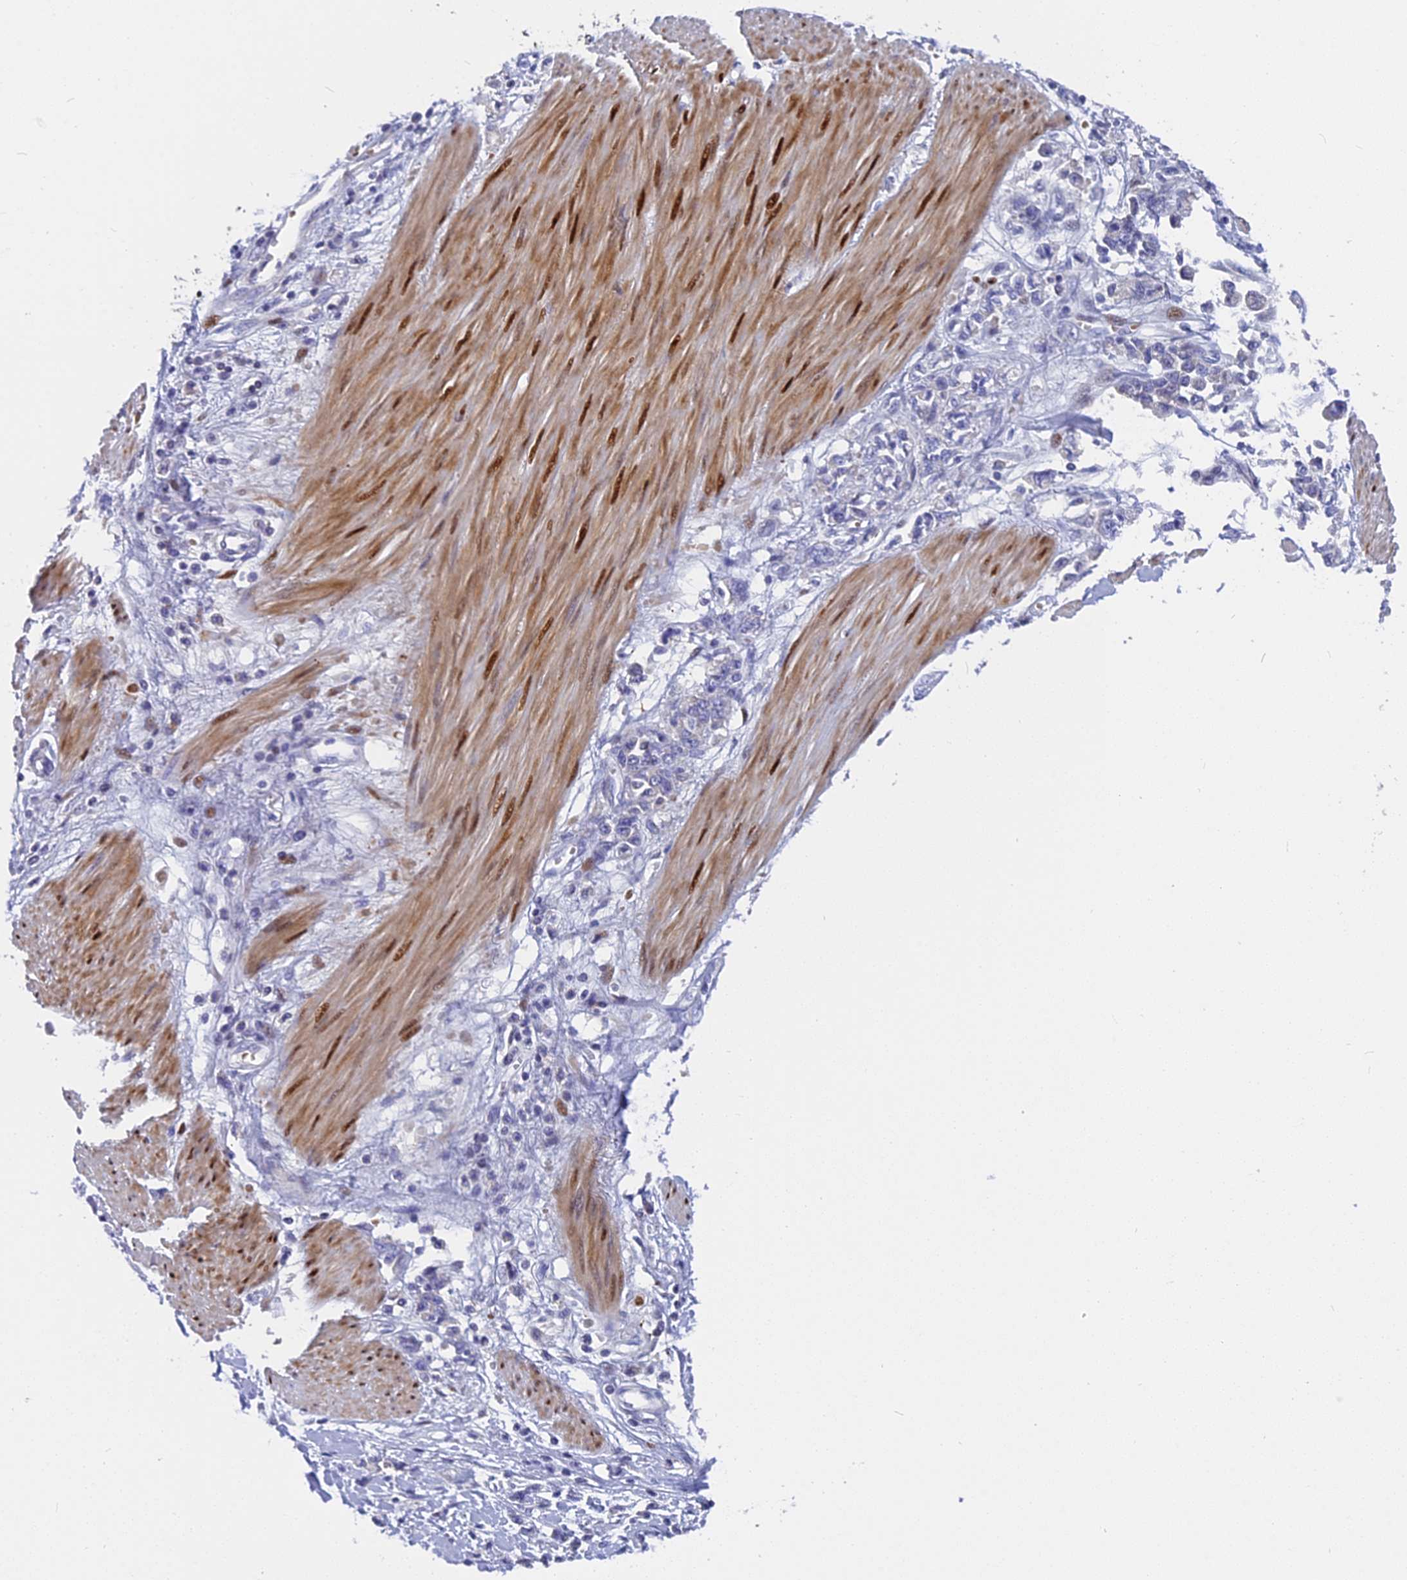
{"staining": {"intensity": "negative", "quantity": "none", "location": "none"}, "tissue": "stomach cancer", "cell_type": "Tumor cells", "image_type": "cancer", "snomed": [{"axis": "morphology", "description": "Adenocarcinoma, NOS"}, {"axis": "topography", "description": "Stomach"}], "caption": "DAB immunohistochemical staining of human adenocarcinoma (stomach) exhibits no significant staining in tumor cells.", "gene": "NKPD1", "patient": {"sex": "female", "age": 76}}